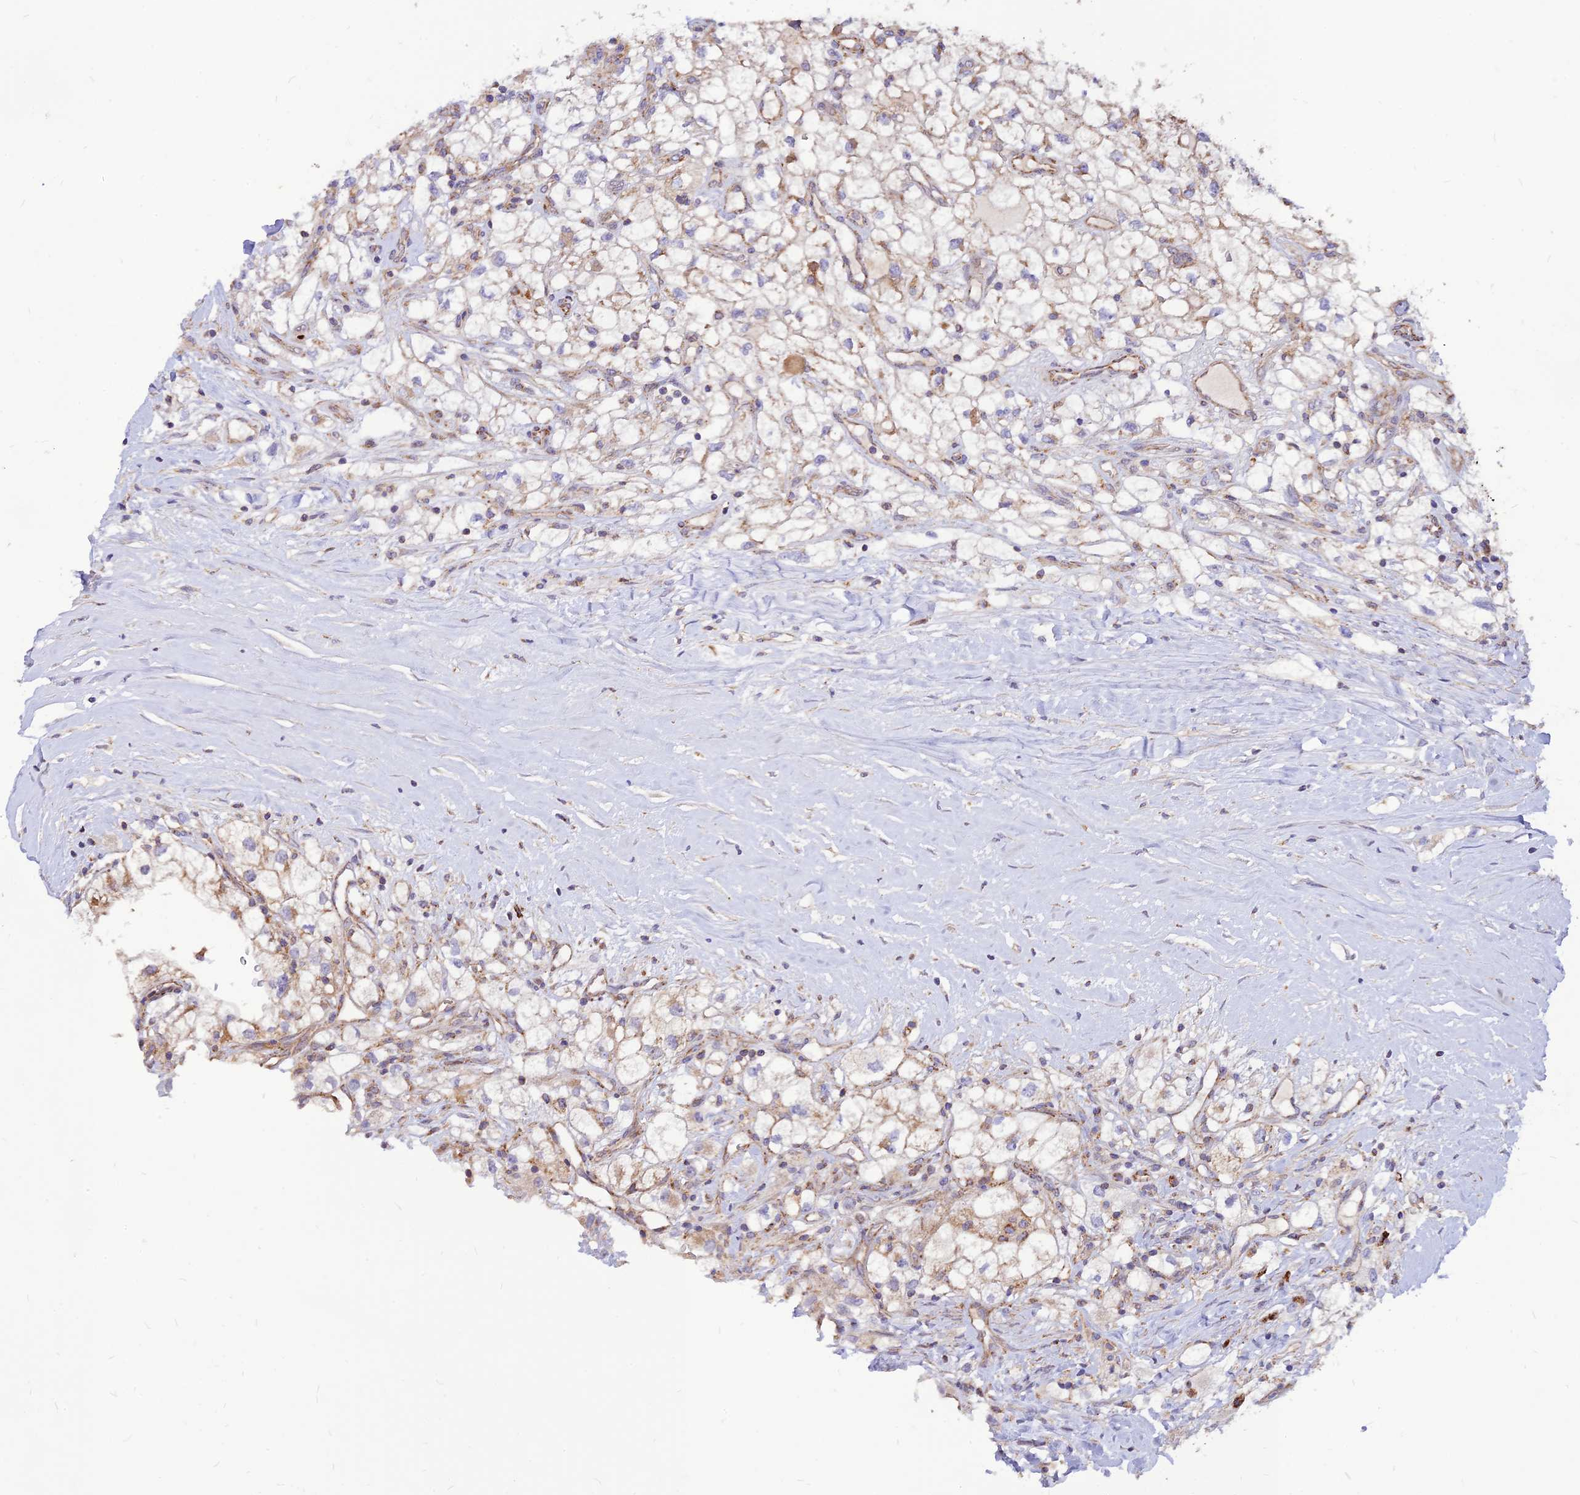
{"staining": {"intensity": "weak", "quantity": "<25%", "location": "cytoplasmic/membranous"}, "tissue": "renal cancer", "cell_type": "Tumor cells", "image_type": "cancer", "snomed": [{"axis": "morphology", "description": "Adenocarcinoma, NOS"}, {"axis": "topography", "description": "Kidney"}], "caption": "This histopathology image is of adenocarcinoma (renal) stained with immunohistochemistry (IHC) to label a protein in brown with the nuclei are counter-stained blue. There is no staining in tumor cells. (DAB (3,3'-diaminobenzidine) immunohistochemistry (IHC), high magnification).", "gene": "ECI1", "patient": {"sex": "male", "age": 59}}